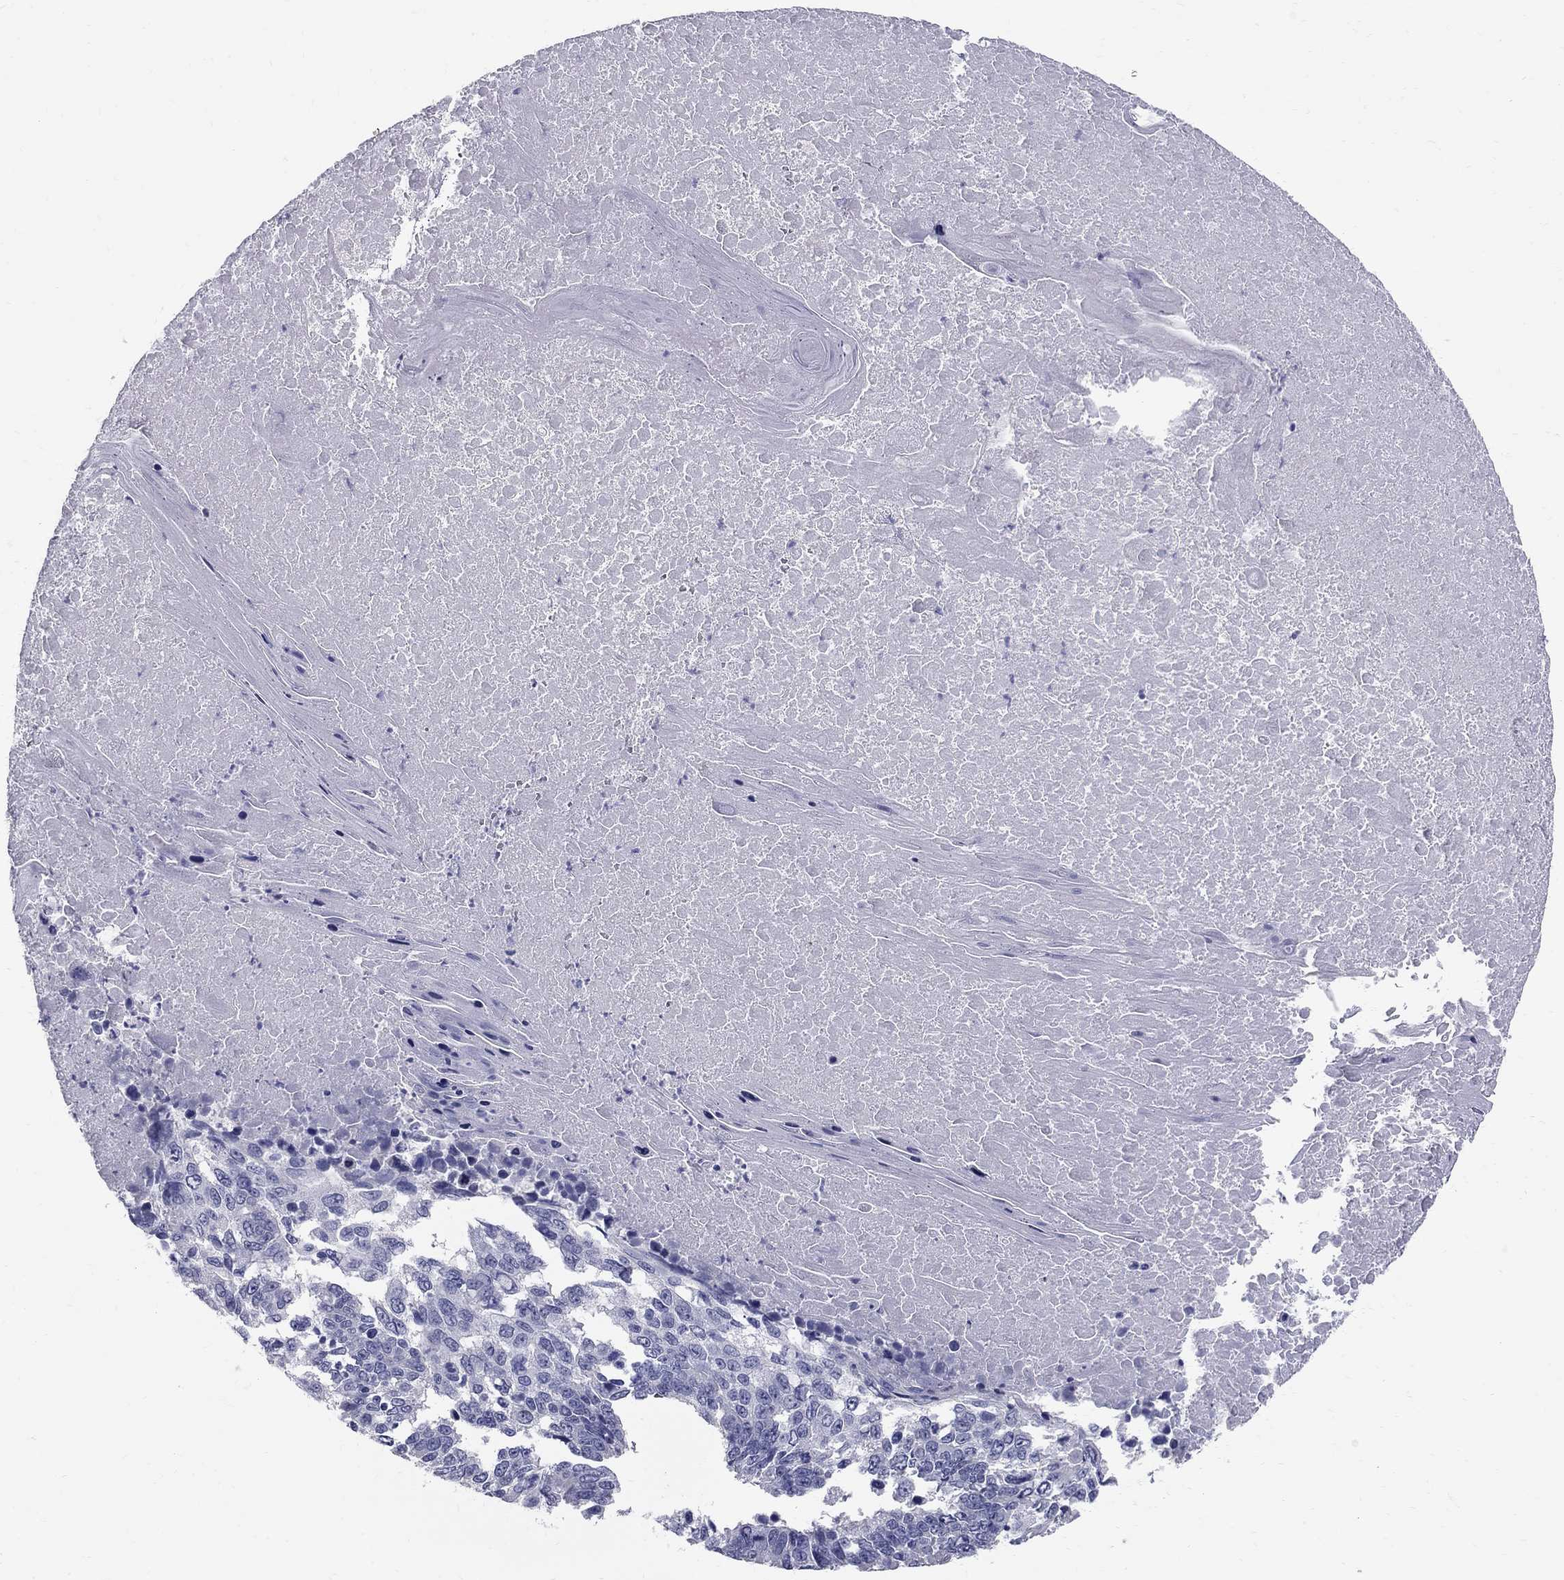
{"staining": {"intensity": "negative", "quantity": "none", "location": "none"}, "tissue": "lung cancer", "cell_type": "Tumor cells", "image_type": "cancer", "snomed": [{"axis": "morphology", "description": "Squamous cell carcinoma, NOS"}, {"axis": "topography", "description": "Lung"}], "caption": "Protein analysis of lung cancer (squamous cell carcinoma) reveals no significant positivity in tumor cells.", "gene": "TP53TG5", "patient": {"sex": "male", "age": 73}}